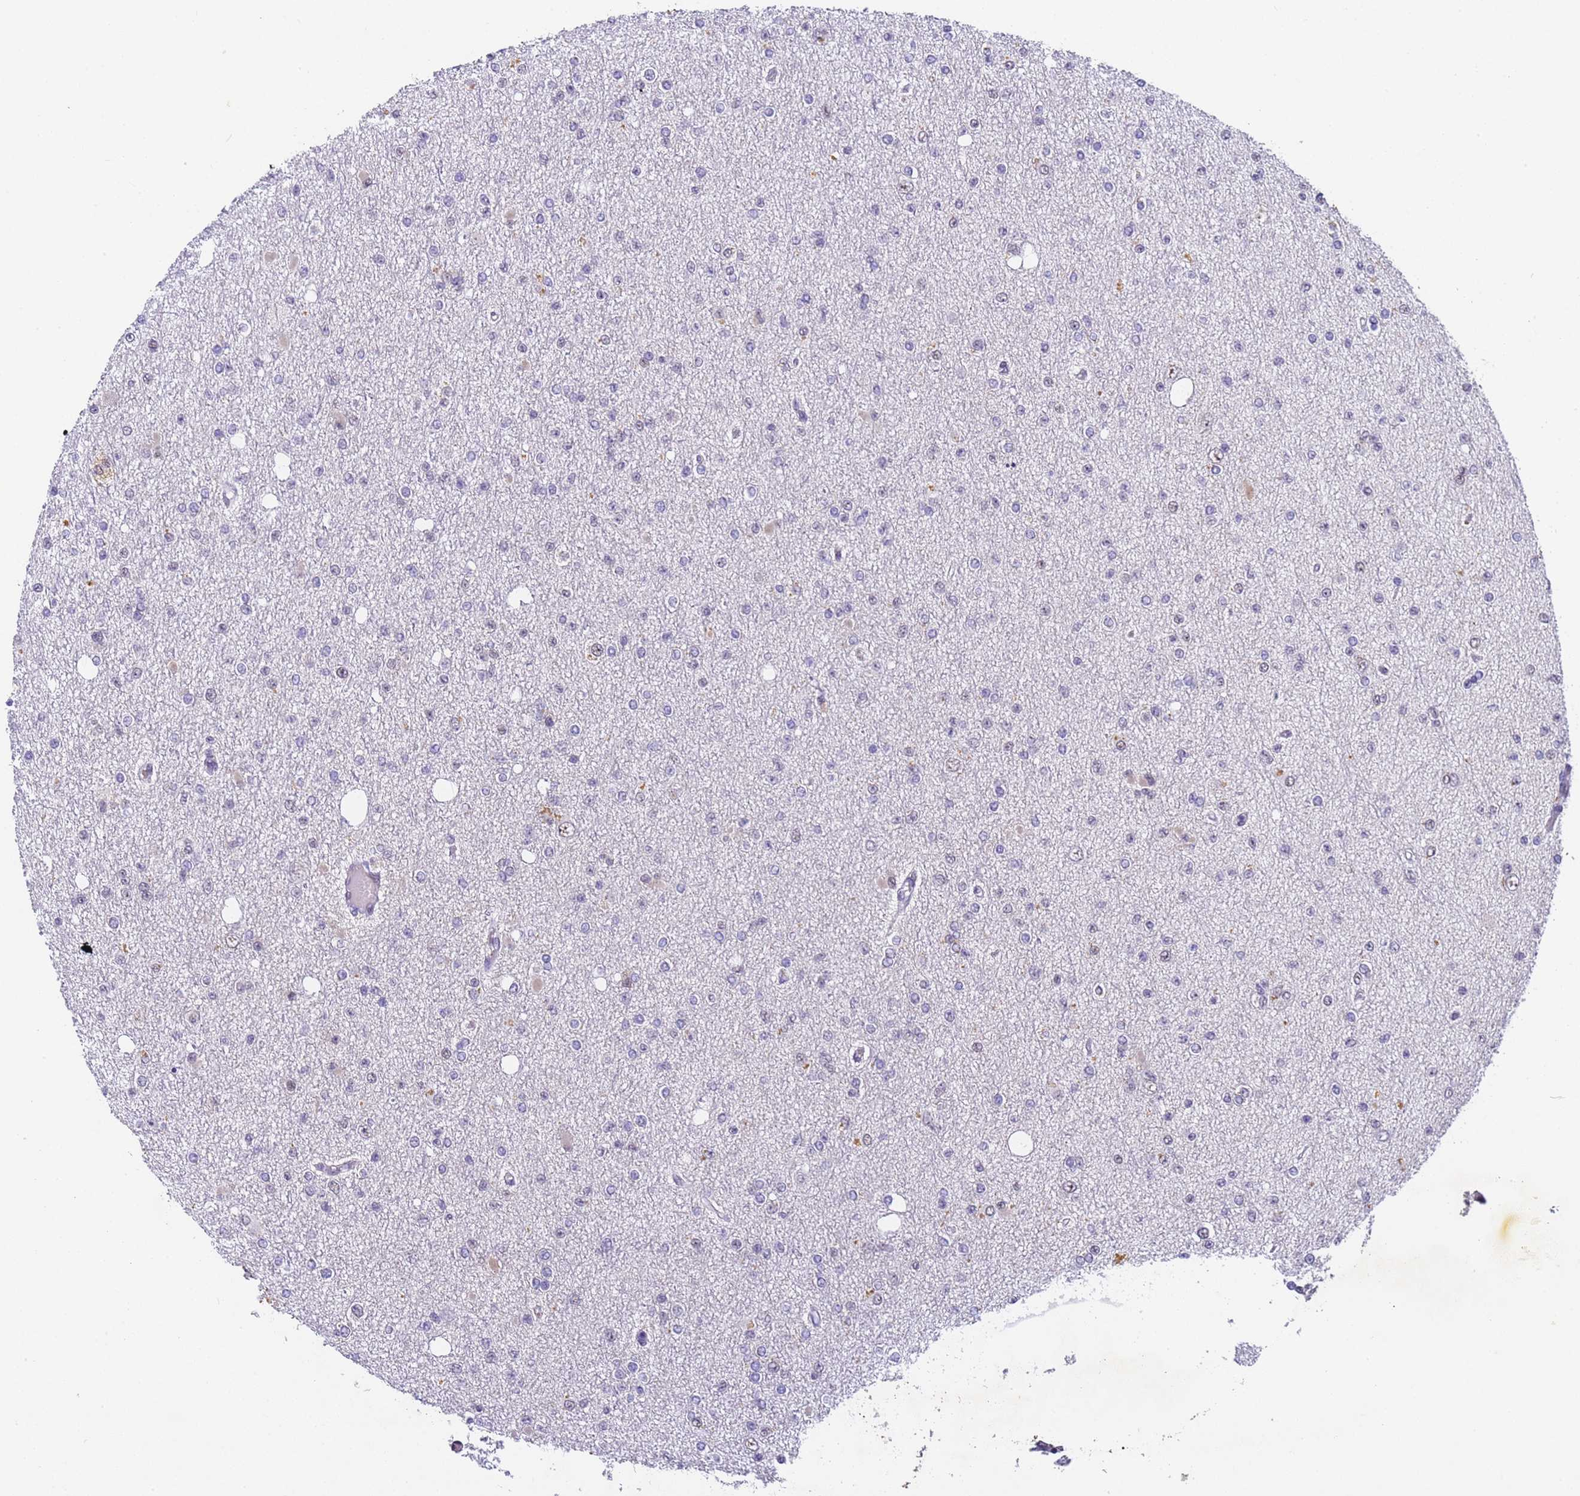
{"staining": {"intensity": "negative", "quantity": "none", "location": "none"}, "tissue": "glioma", "cell_type": "Tumor cells", "image_type": "cancer", "snomed": [{"axis": "morphology", "description": "Glioma, malignant, Low grade"}, {"axis": "topography", "description": "Brain"}], "caption": "High magnification brightfield microscopy of malignant glioma (low-grade) stained with DAB (brown) and counterstained with hematoxylin (blue): tumor cells show no significant staining. The staining was performed using DAB to visualize the protein expression in brown, while the nuclei were stained in blue with hematoxylin (Magnification: 20x).", "gene": "FNBP4", "patient": {"sex": "female", "age": 22}}